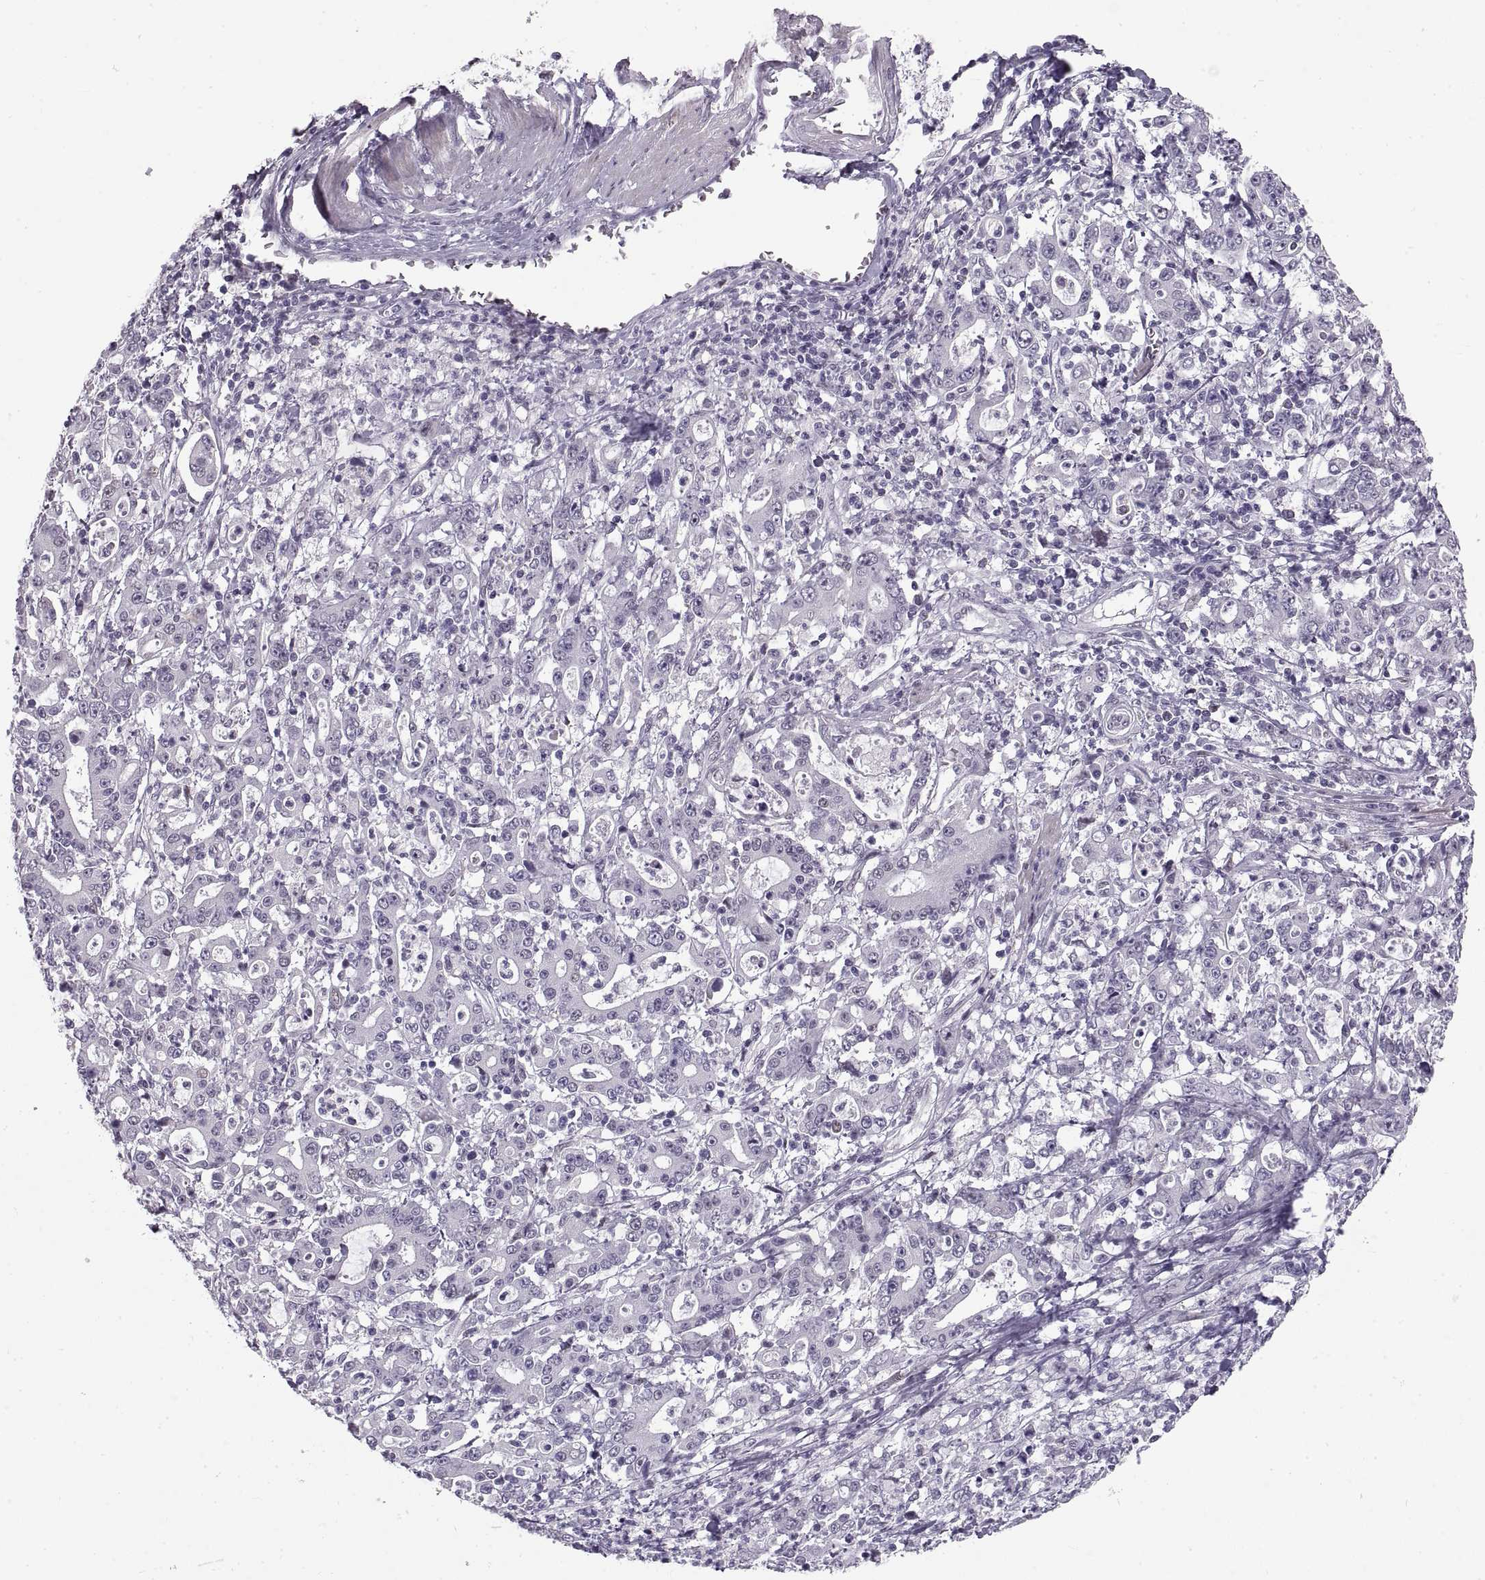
{"staining": {"intensity": "negative", "quantity": "none", "location": "none"}, "tissue": "stomach cancer", "cell_type": "Tumor cells", "image_type": "cancer", "snomed": [{"axis": "morphology", "description": "Adenocarcinoma, NOS"}, {"axis": "topography", "description": "Stomach, upper"}], "caption": "High power microscopy histopathology image of an immunohistochemistry photomicrograph of stomach cancer (adenocarcinoma), revealing no significant staining in tumor cells.", "gene": "NANOS3", "patient": {"sex": "male", "age": 68}}